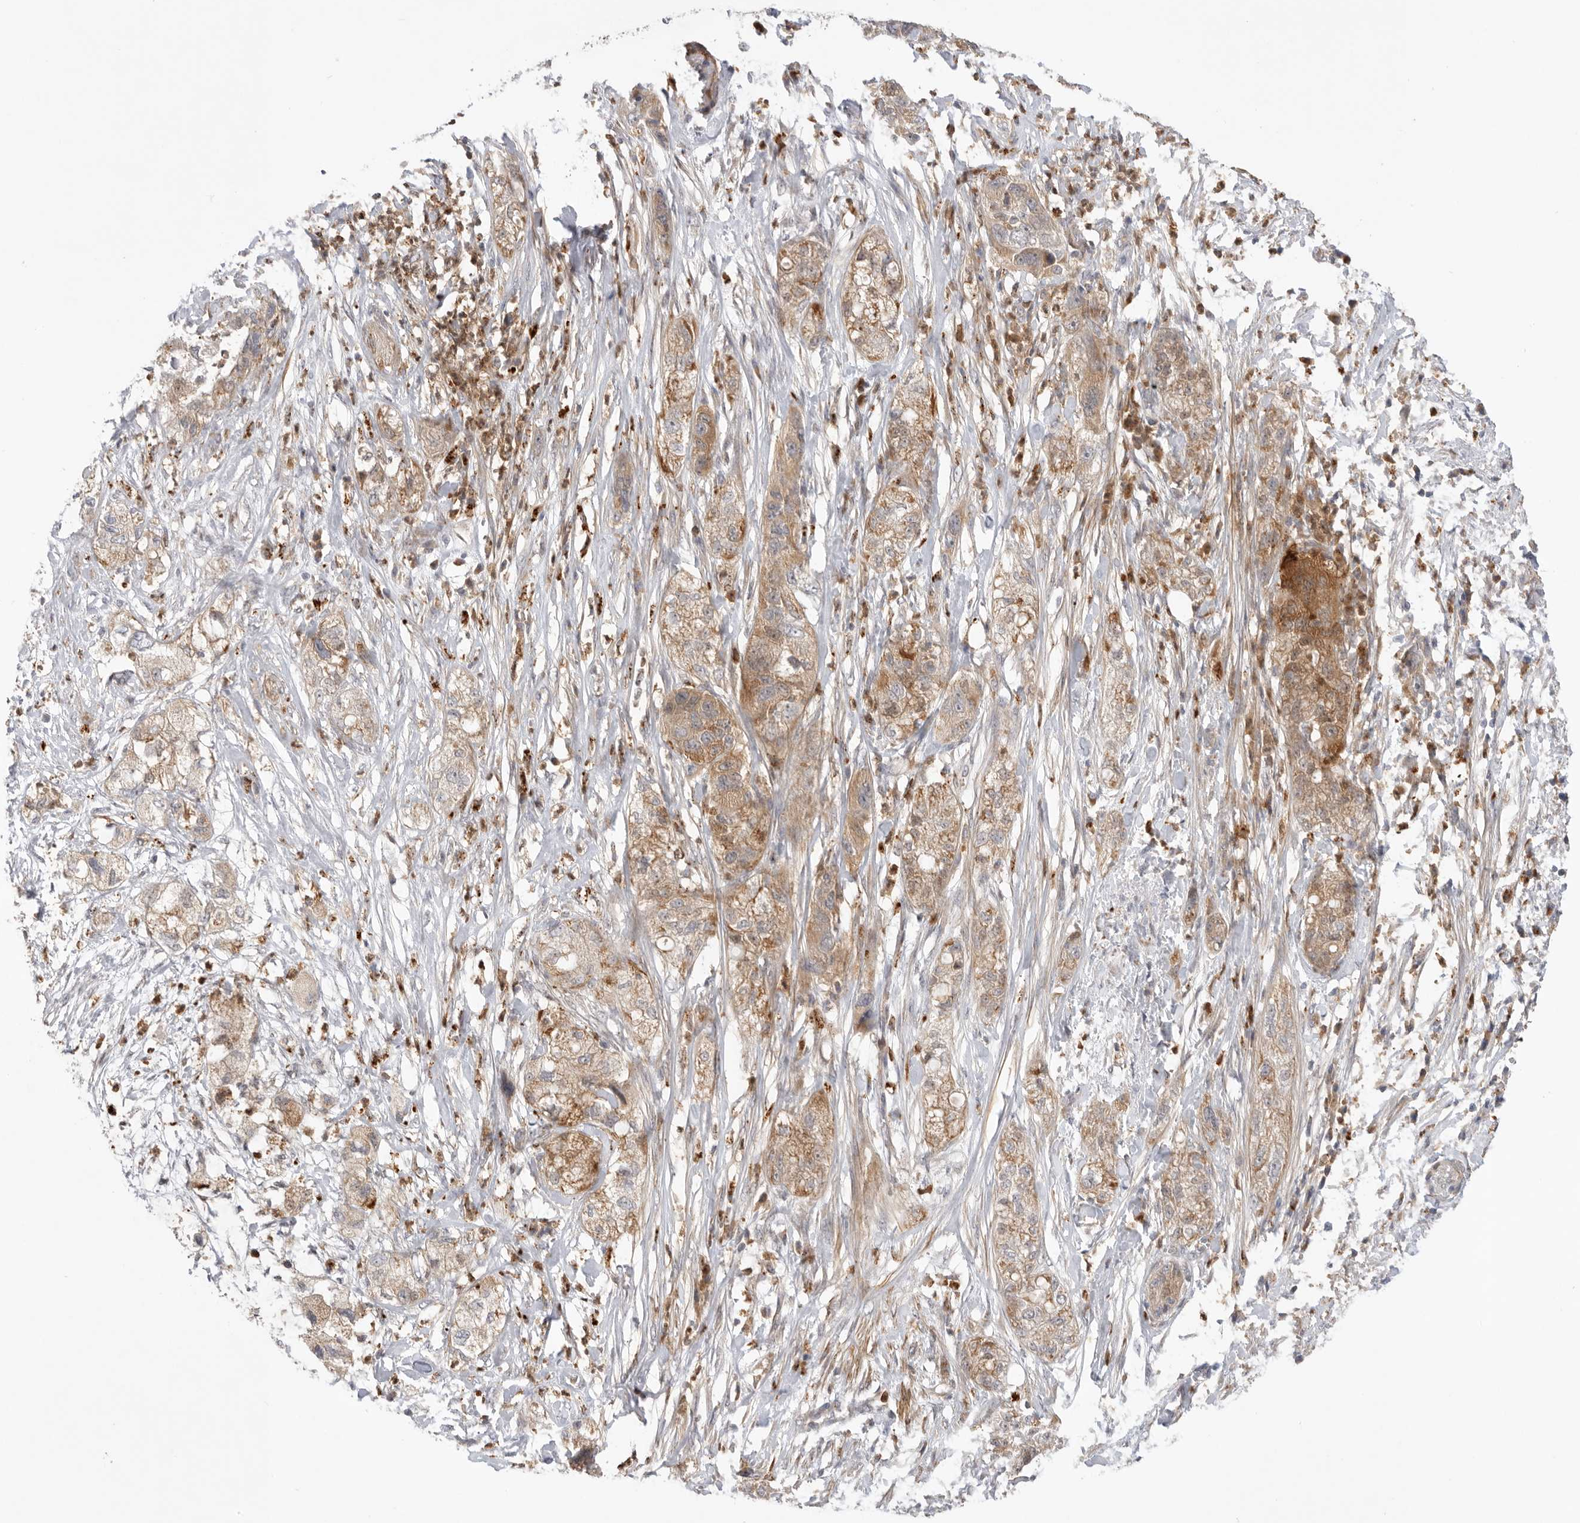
{"staining": {"intensity": "weak", "quantity": ">75%", "location": "cytoplasmic/membranous"}, "tissue": "pancreatic cancer", "cell_type": "Tumor cells", "image_type": "cancer", "snomed": [{"axis": "morphology", "description": "Adenocarcinoma, NOS"}, {"axis": "topography", "description": "Pancreas"}], "caption": "Pancreatic adenocarcinoma stained with DAB (3,3'-diaminobenzidine) IHC demonstrates low levels of weak cytoplasmic/membranous positivity in about >75% of tumor cells.", "gene": "GNE", "patient": {"sex": "female", "age": 78}}